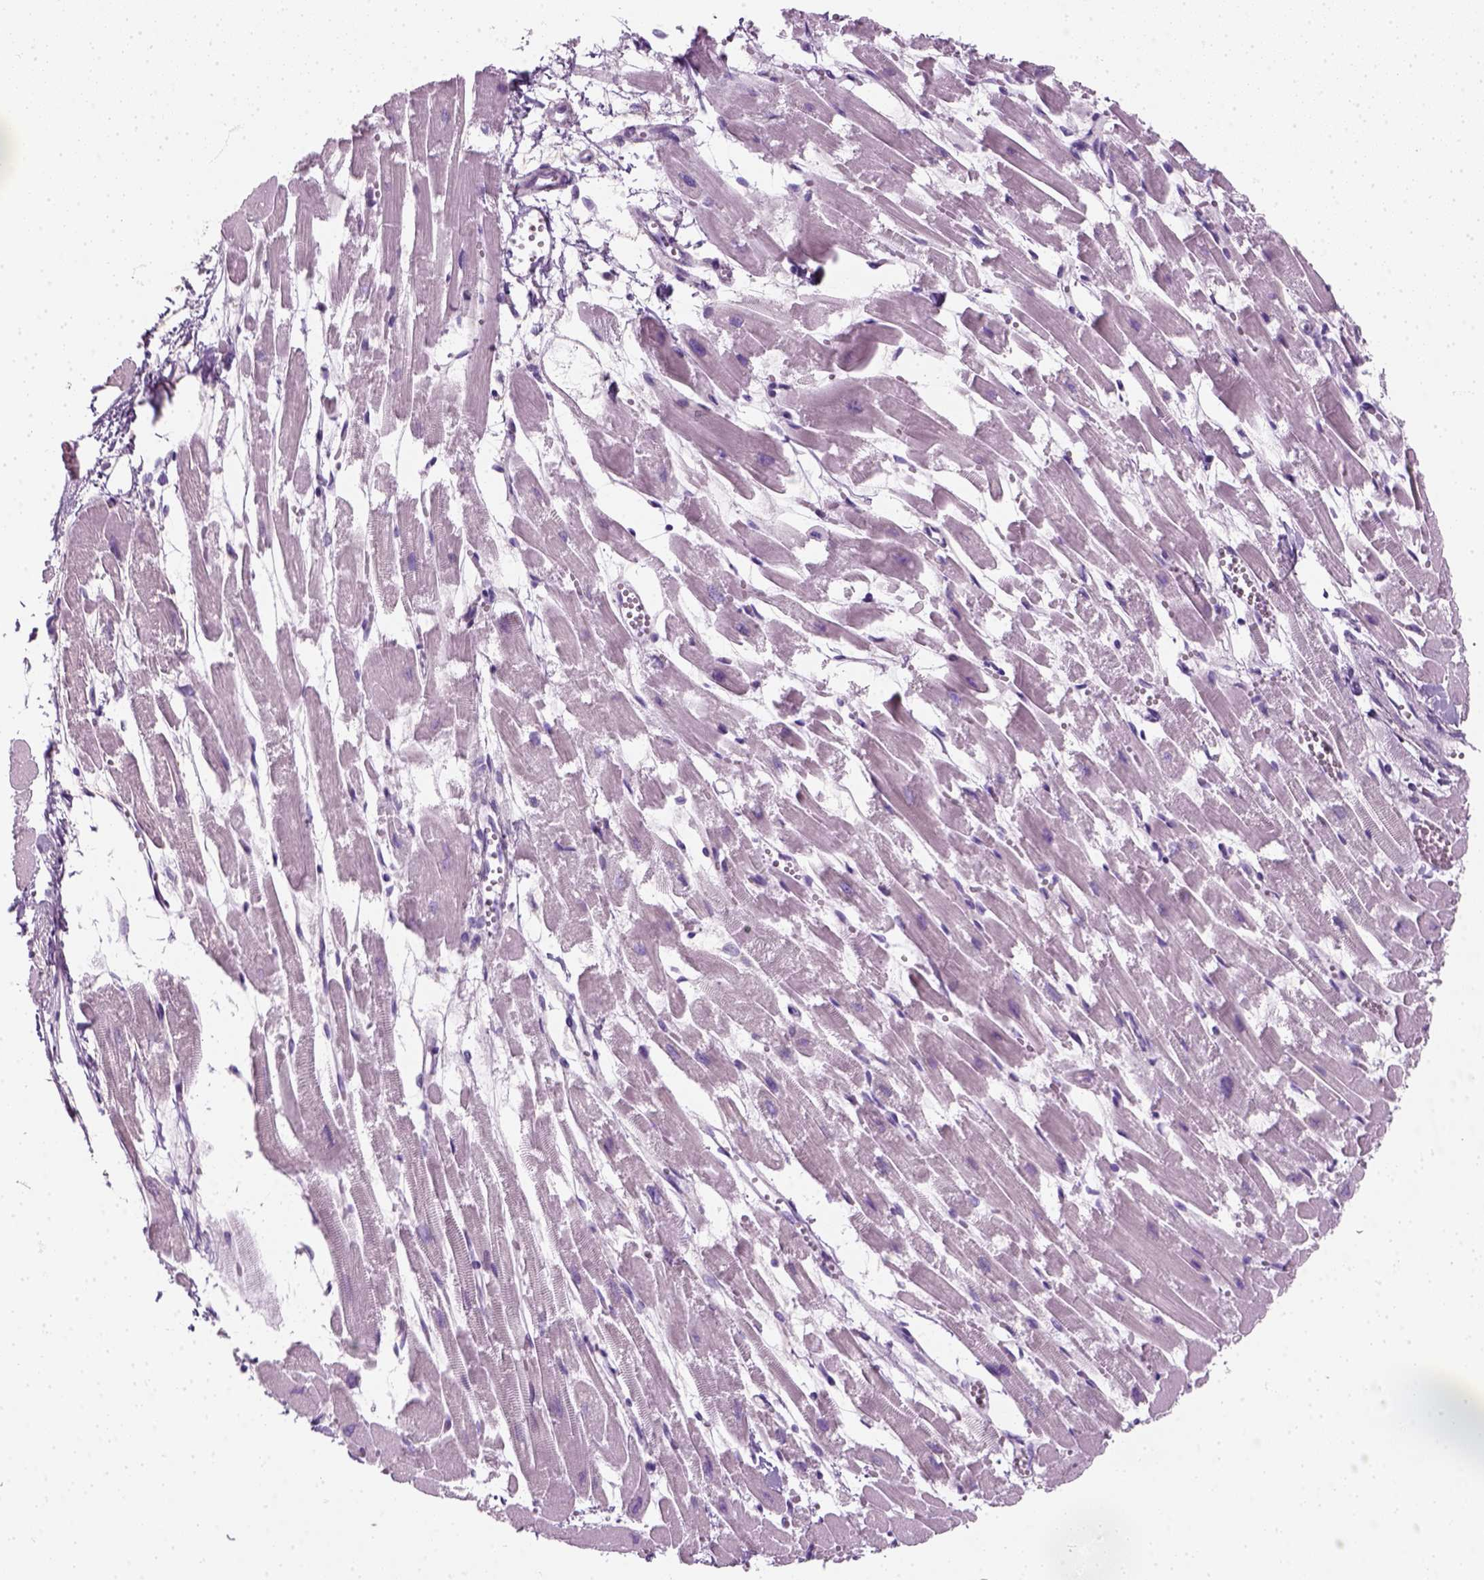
{"staining": {"intensity": "negative", "quantity": "none", "location": "none"}, "tissue": "heart muscle", "cell_type": "Cardiomyocytes", "image_type": "normal", "snomed": [{"axis": "morphology", "description": "Normal tissue, NOS"}, {"axis": "topography", "description": "Heart"}], "caption": "An IHC image of benign heart muscle is shown. There is no staining in cardiomyocytes of heart muscle. (DAB immunohistochemistry (IHC) visualized using brightfield microscopy, high magnification).", "gene": "SLC12A5", "patient": {"sex": "female", "age": 52}}